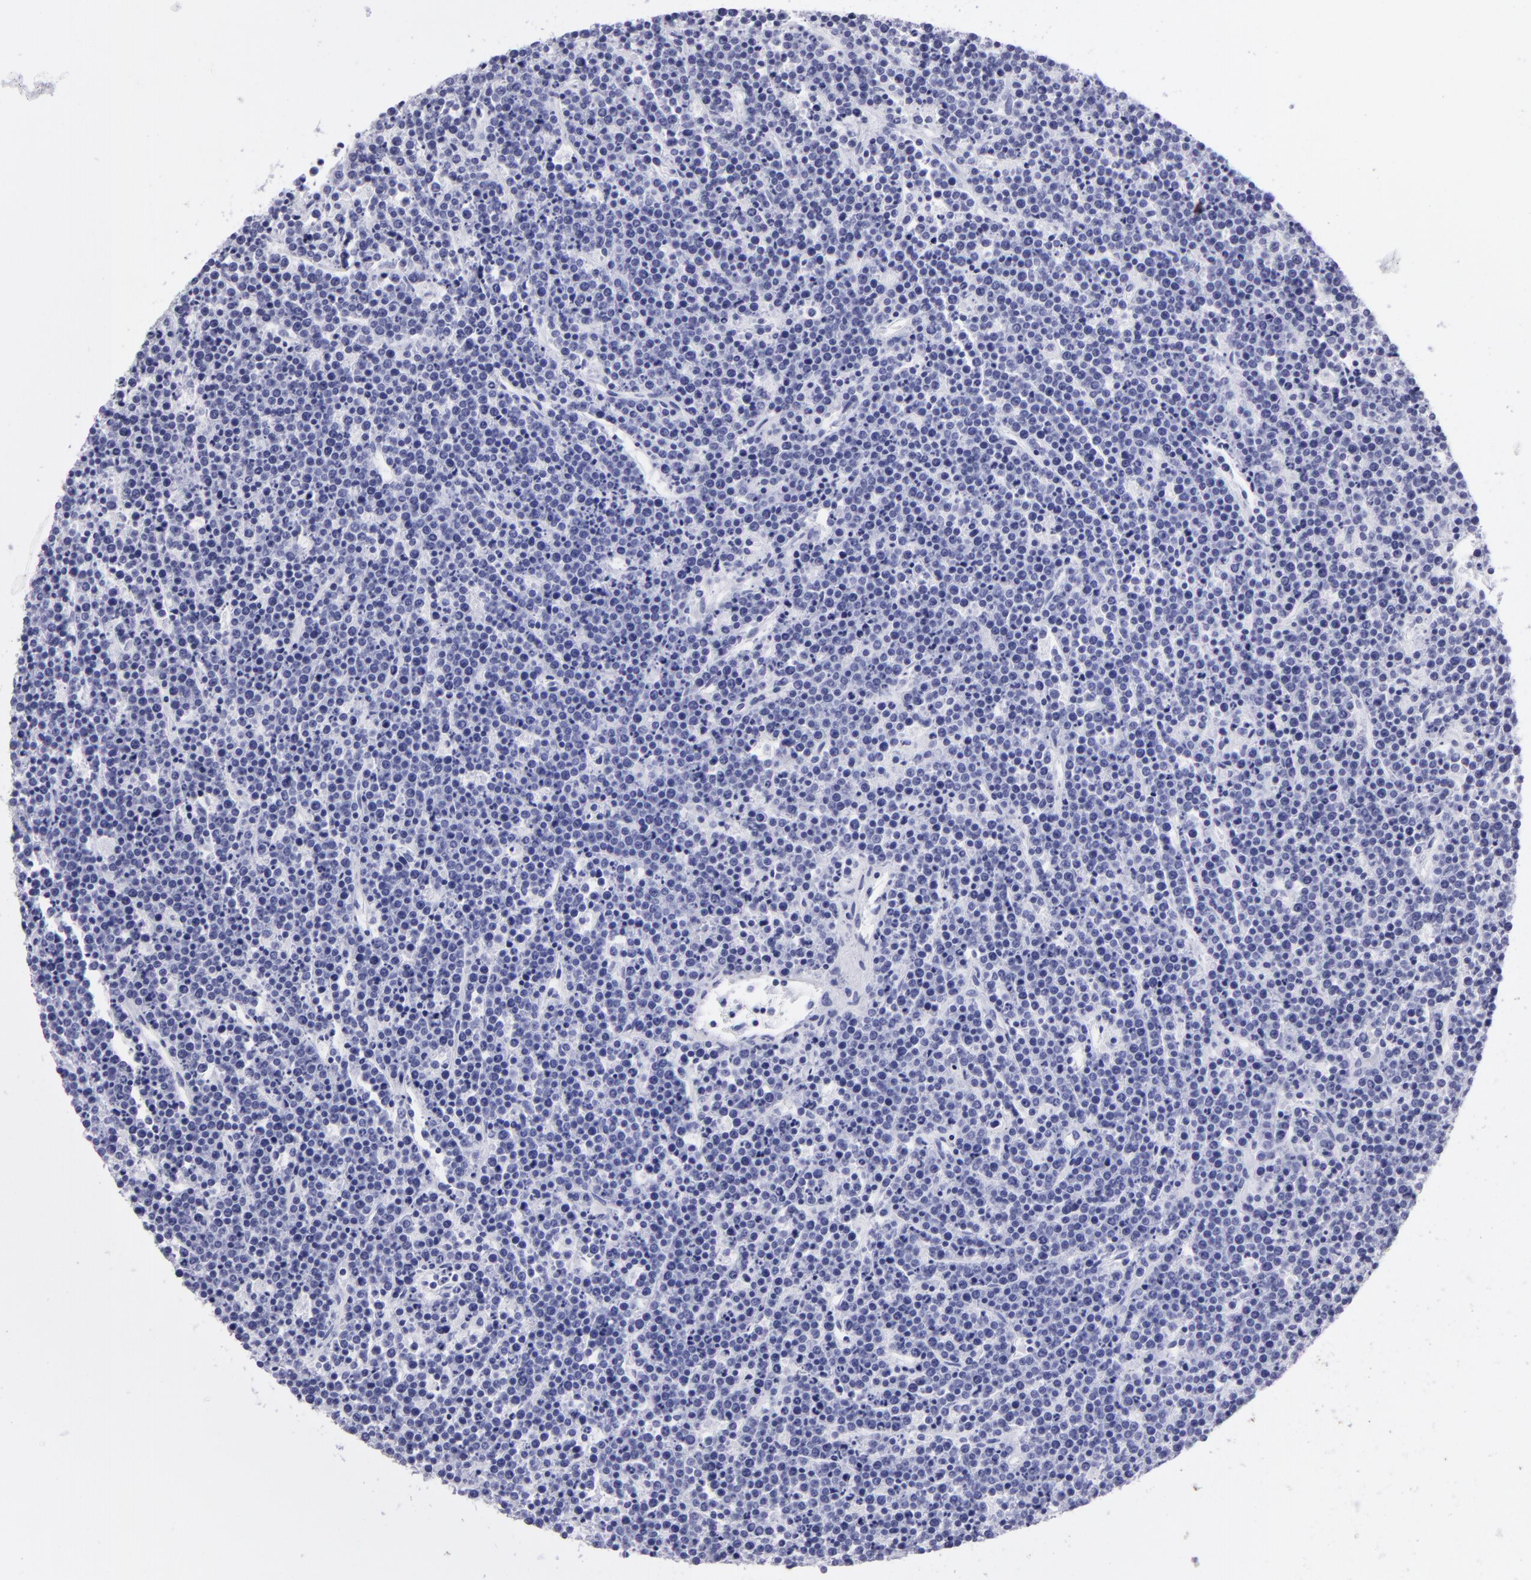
{"staining": {"intensity": "negative", "quantity": "none", "location": "none"}, "tissue": "lymphoma", "cell_type": "Tumor cells", "image_type": "cancer", "snomed": [{"axis": "morphology", "description": "Malignant lymphoma, non-Hodgkin's type, High grade"}, {"axis": "topography", "description": "Ovary"}], "caption": "The photomicrograph exhibits no staining of tumor cells in high-grade malignant lymphoma, non-Hodgkin's type.", "gene": "PVALB", "patient": {"sex": "female", "age": 56}}